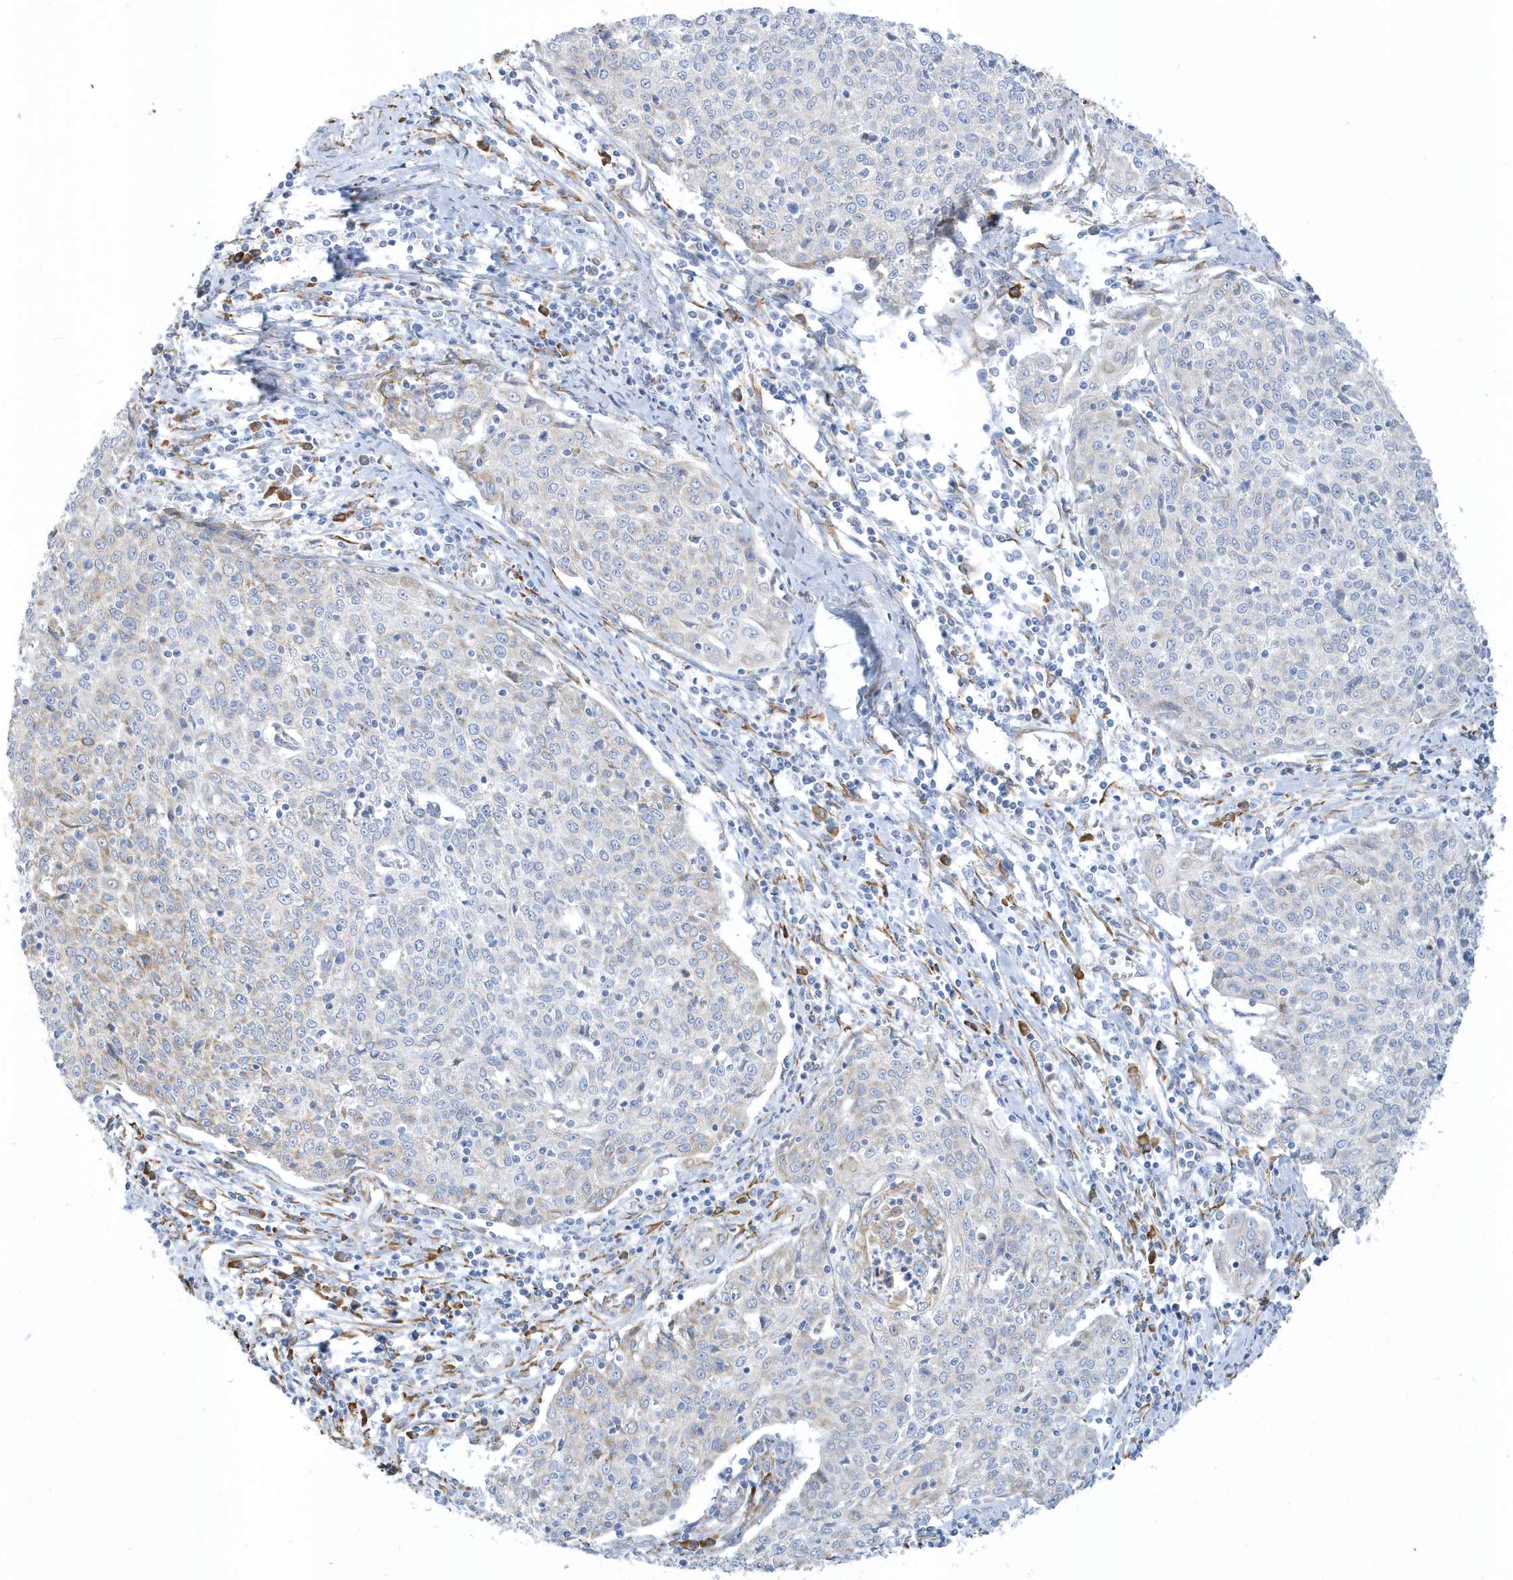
{"staining": {"intensity": "weak", "quantity": "<25%", "location": "cytoplasmic/membranous"}, "tissue": "cervical cancer", "cell_type": "Tumor cells", "image_type": "cancer", "snomed": [{"axis": "morphology", "description": "Squamous cell carcinoma, NOS"}, {"axis": "topography", "description": "Cervix"}], "caption": "DAB (3,3'-diaminobenzidine) immunohistochemical staining of squamous cell carcinoma (cervical) shows no significant positivity in tumor cells.", "gene": "DCAF1", "patient": {"sex": "female", "age": 48}}